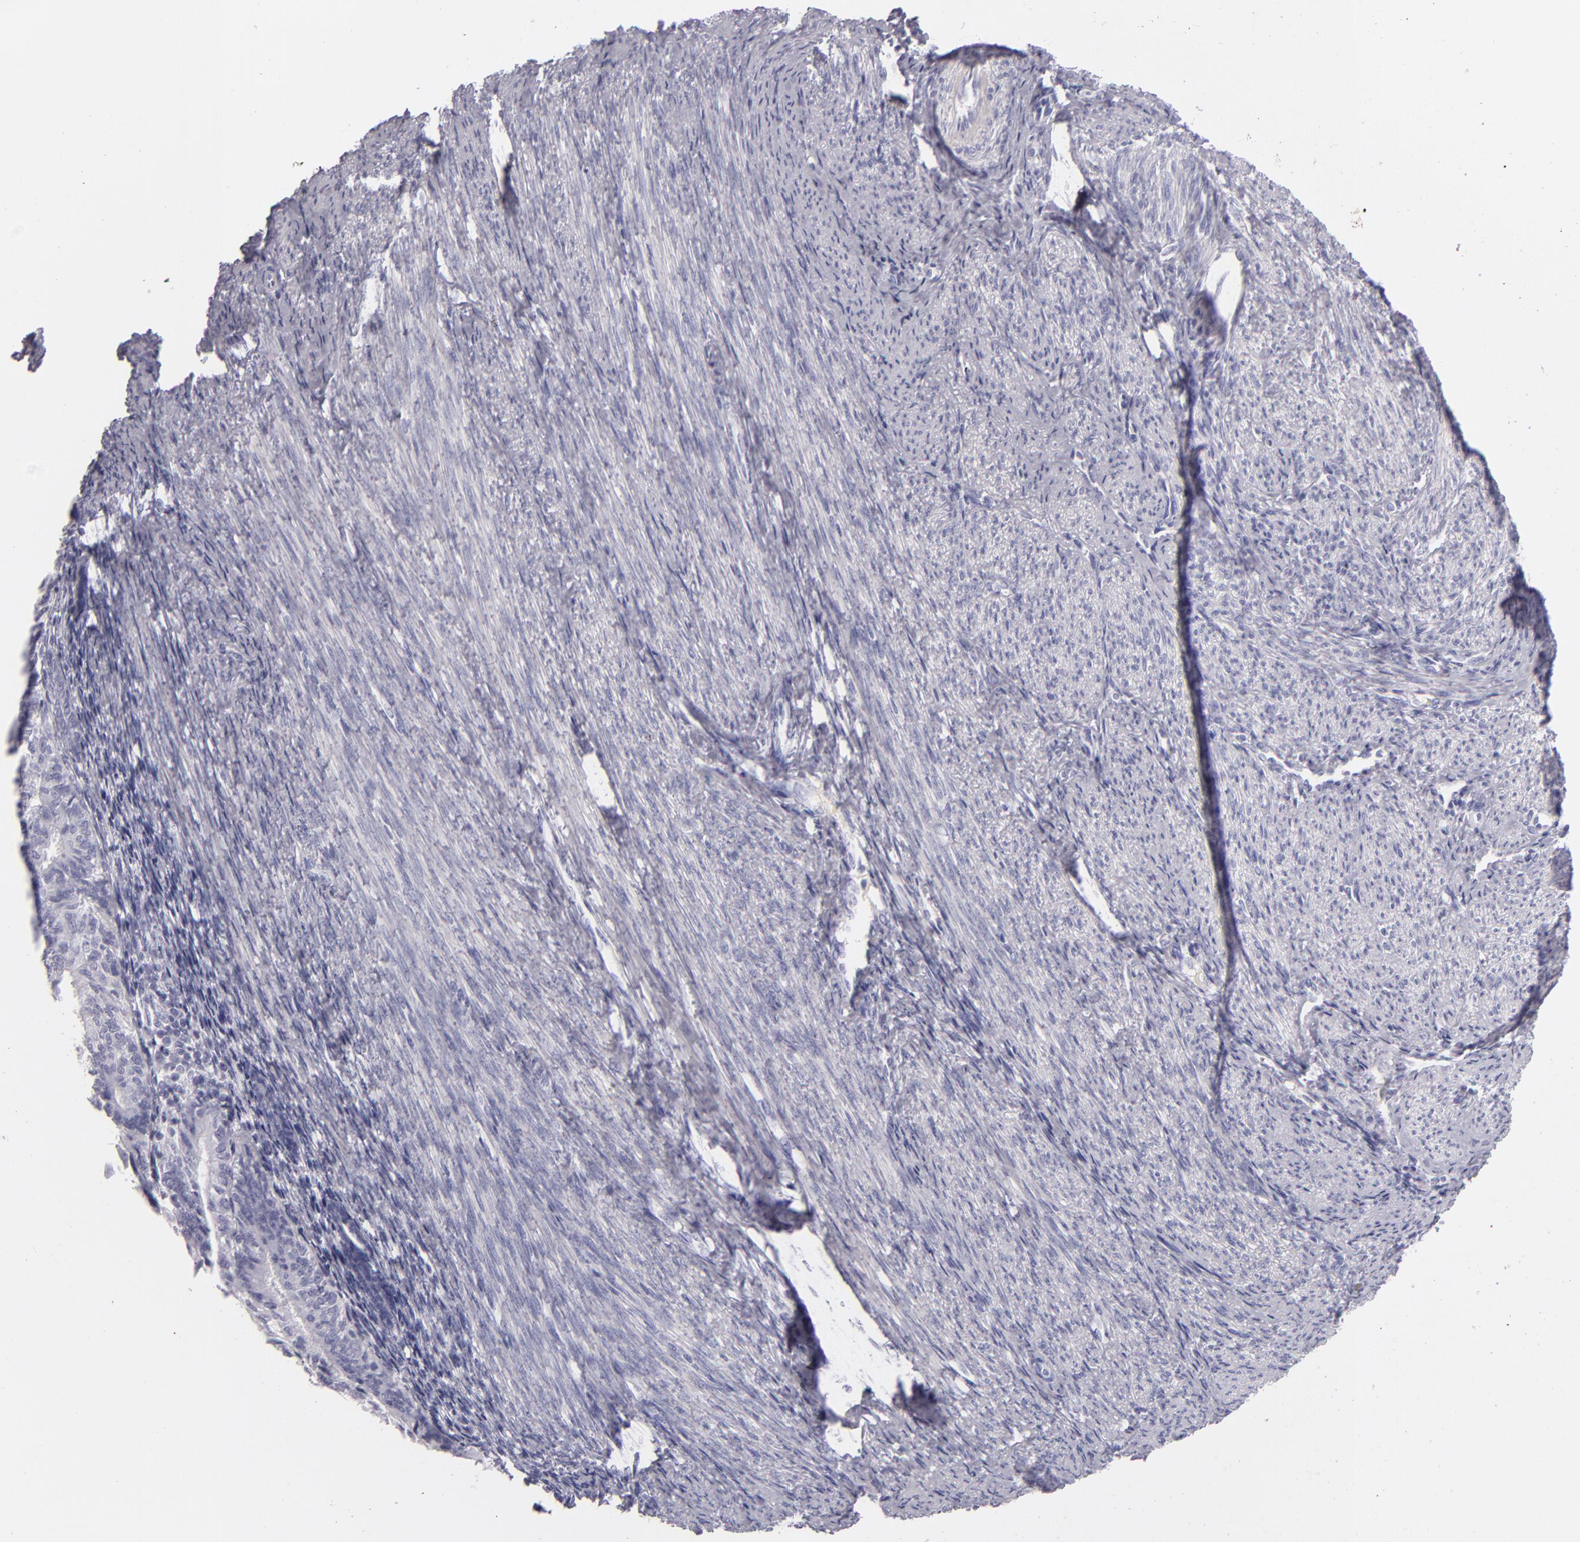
{"staining": {"intensity": "negative", "quantity": "none", "location": "none"}, "tissue": "endometrial cancer", "cell_type": "Tumor cells", "image_type": "cancer", "snomed": [{"axis": "morphology", "description": "Adenocarcinoma, NOS"}, {"axis": "topography", "description": "Endometrium"}], "caption": "This is a photomicrograph of immunohistochemistry staining of adenocarcinoma (endometrial), which shows no positivity in tumor cells.", "gene": "FABP1", "patient": {"sex": "female", "age": 55}}